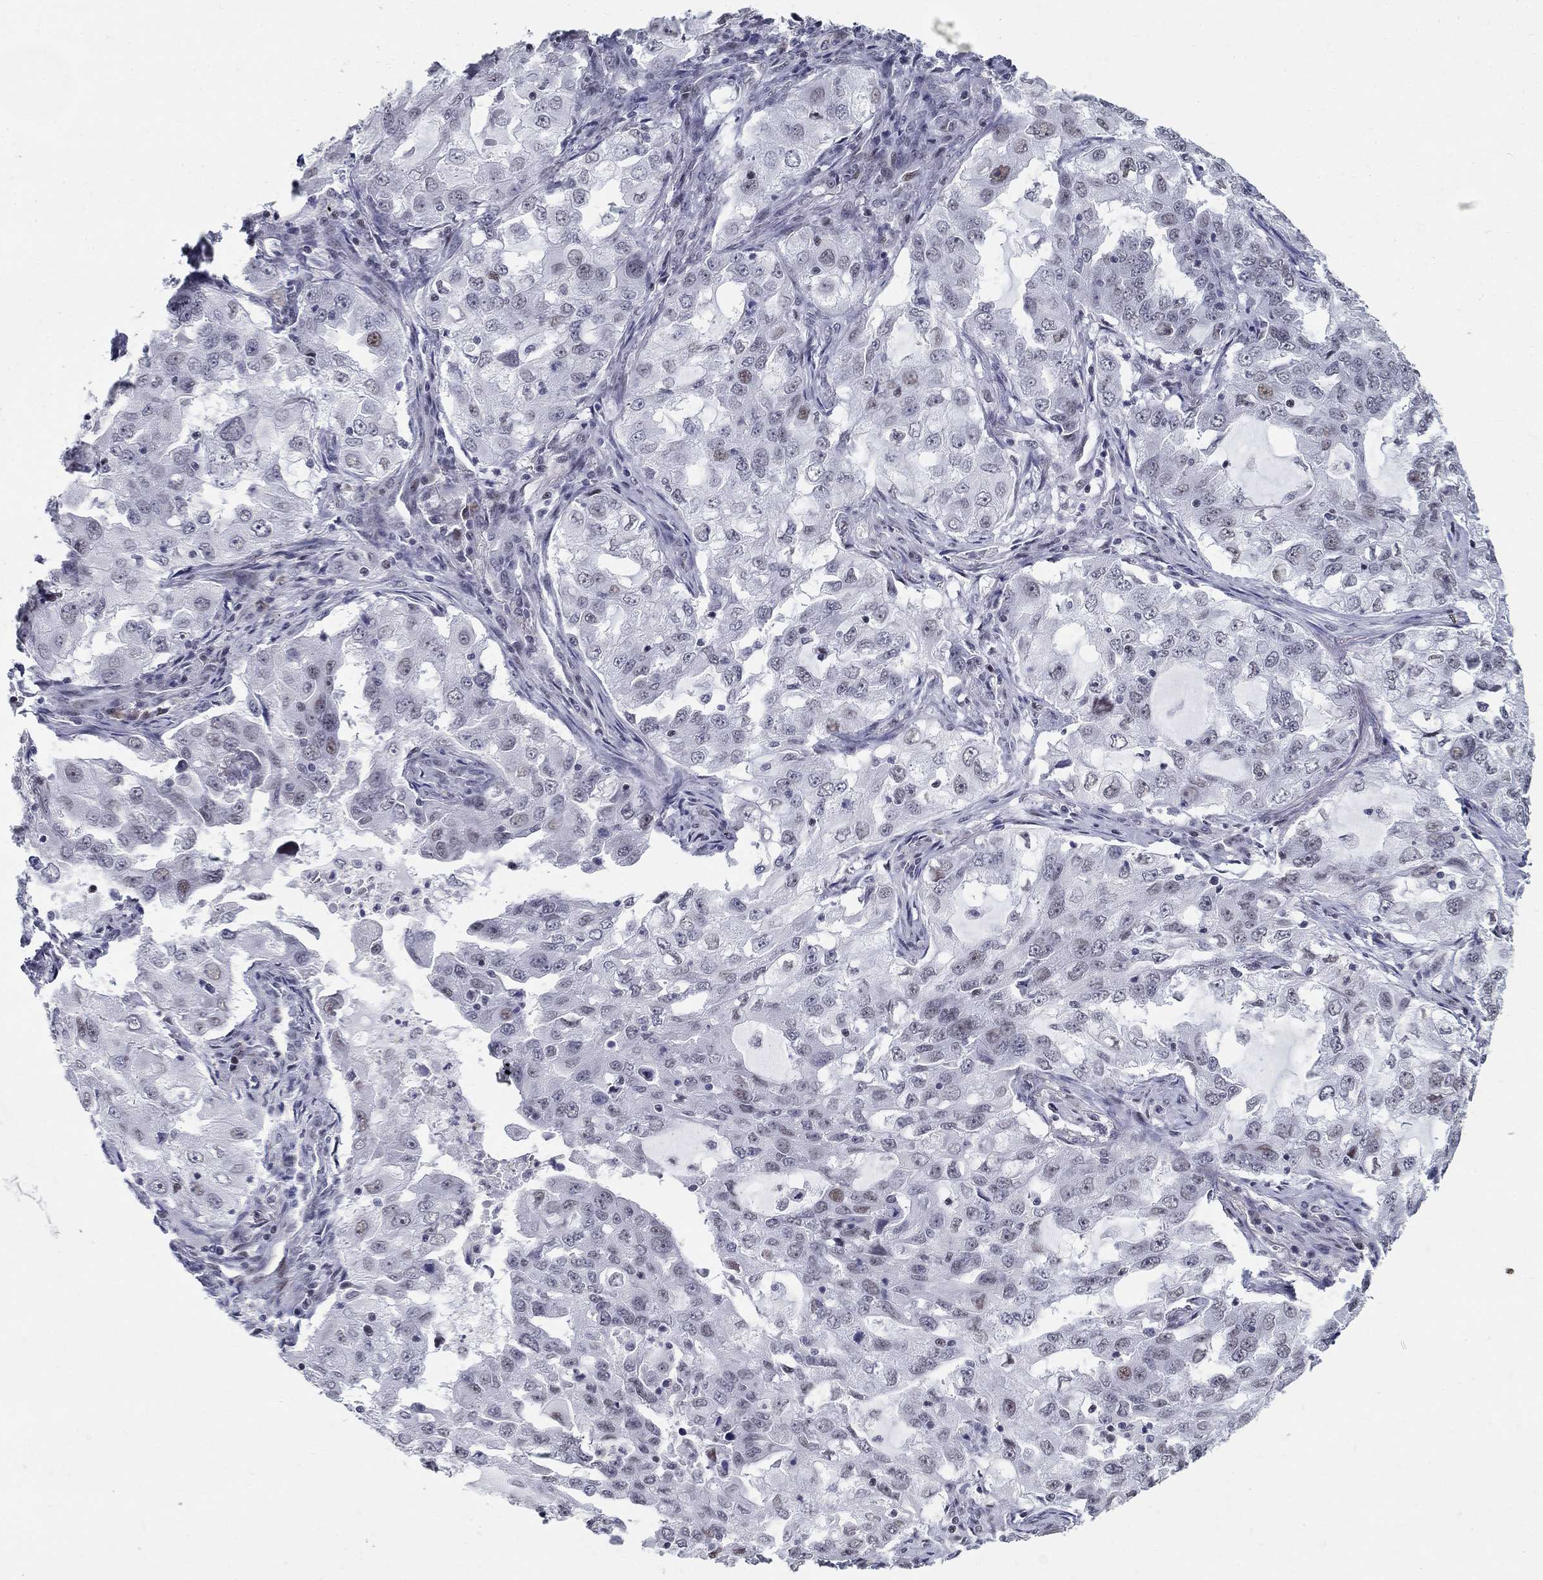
{"staining": {"intensity": "weak", "quantity": "<25%", "location": "nuclear"}, "tissue": "lung cancer", "cell_type": "Tumor cells", "image_type": "cancer", "snomed": [{"axis": "morphology", "description": "Adenocarcinoma, NOS"}, {"axis": "topography", "description": "Lung"}], "caption": "A high-resolution histopathology image shows IHC staining of lung cancer (adenocarcinoma), which reveals no significant staining in tumor cells.", "gene": "BHLHE22", "patient": {"sex": "female", "age": 61}}